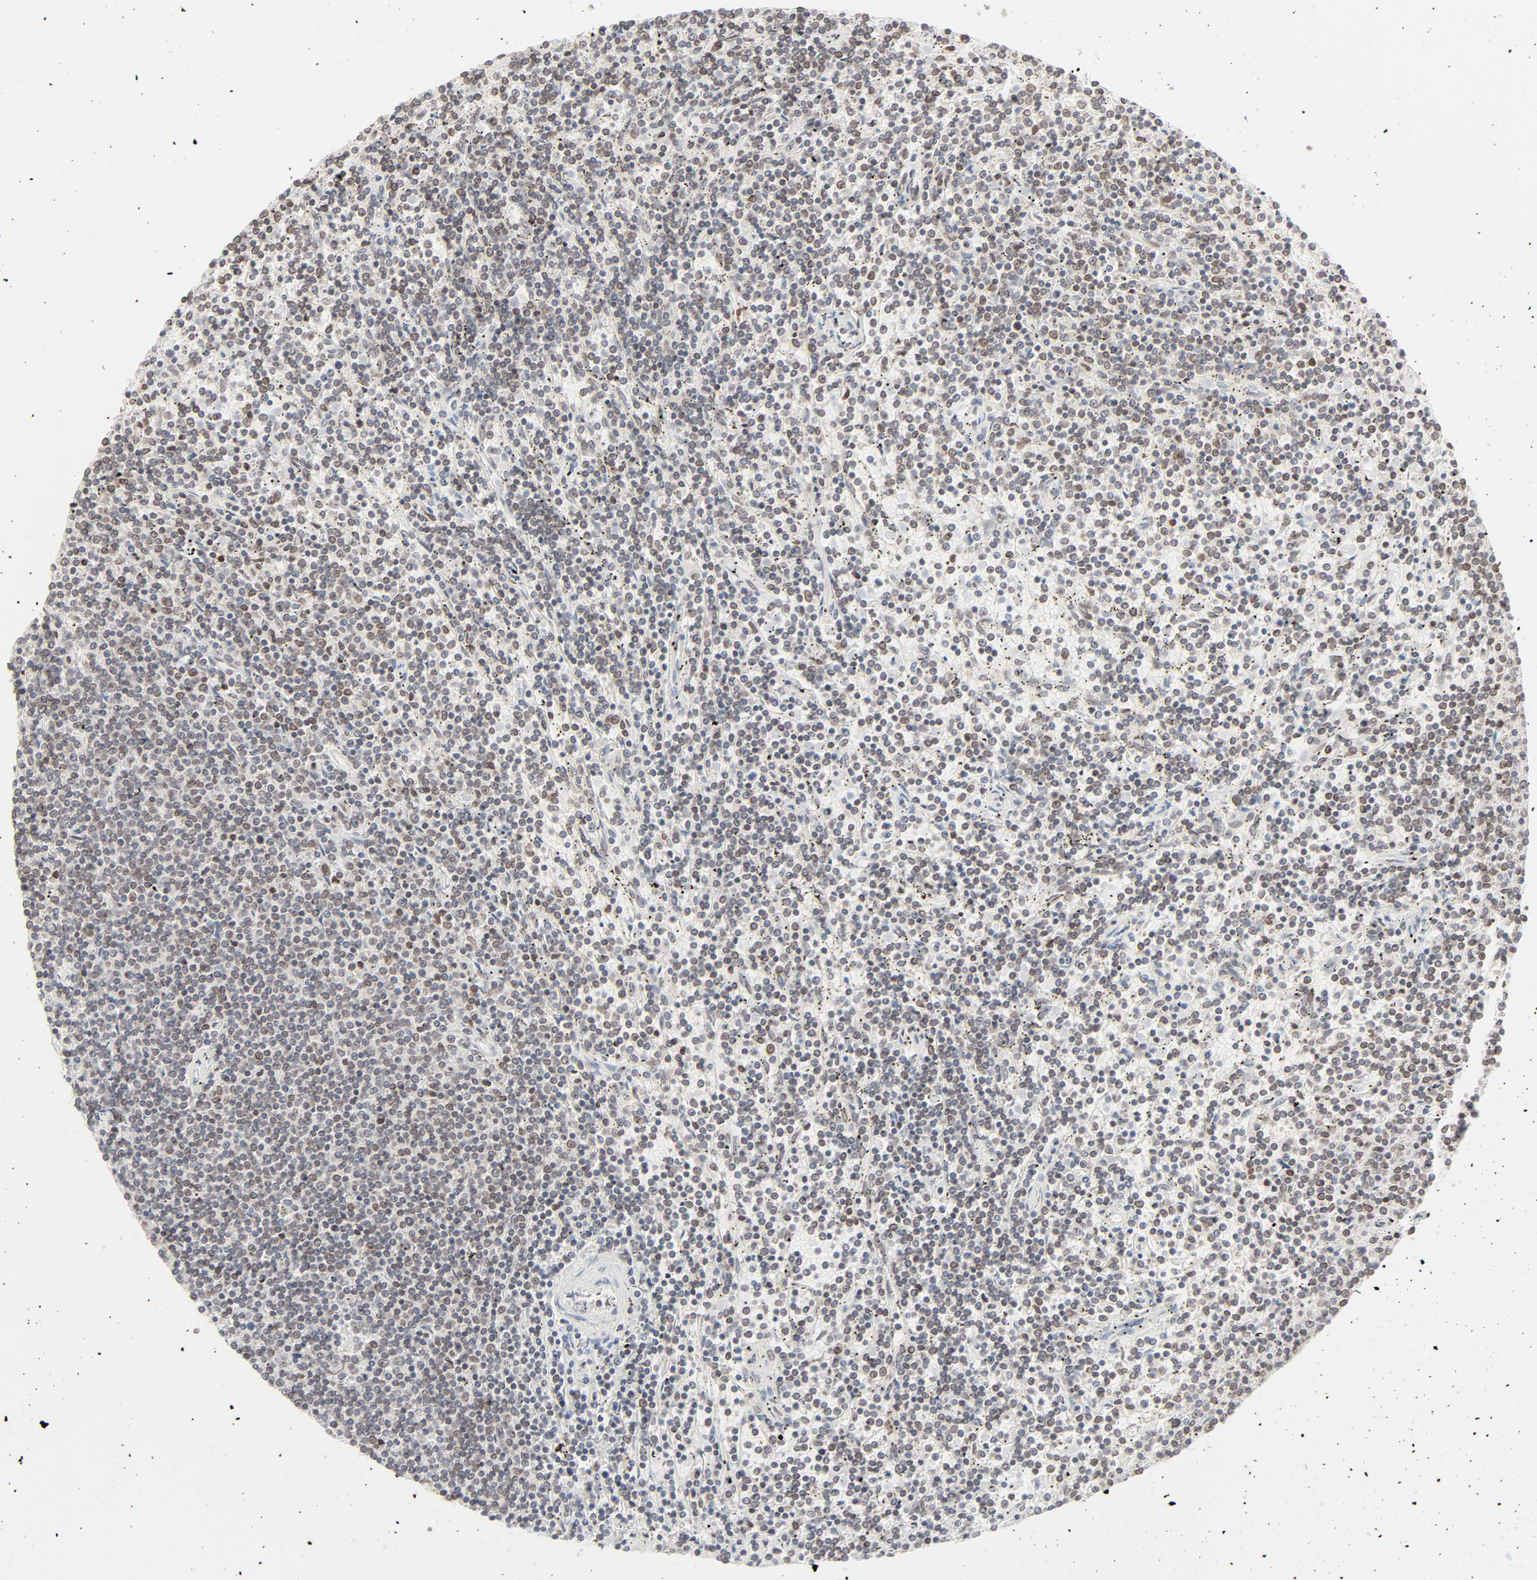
{"staining": {"intensity": "weak", "quantity": "<25%", "location": "cytoplasmic/membranous,nuclear"}, "tissue": "lymphoma", "cell_type": "Tumor cells", "image_type": "cancer", "snomed": [{"axis": "morphology", "description": "Malignant lymphoma, non-Hodgkin's type, Low grade"}, {"axis": "topography", "description": "Spleen"}], "caption": "A high-resolution photomicrograph shows IHC staining of low-grade malignant lymphoma, non-Hodgkin's type, which reveals no significant staining in tumor cells. (DAB immunohistochemistry visualized using brightfield microscopy, high magnification).", "gene": "MAD1L1", "patient": {"sex": "female", "age": 50}}